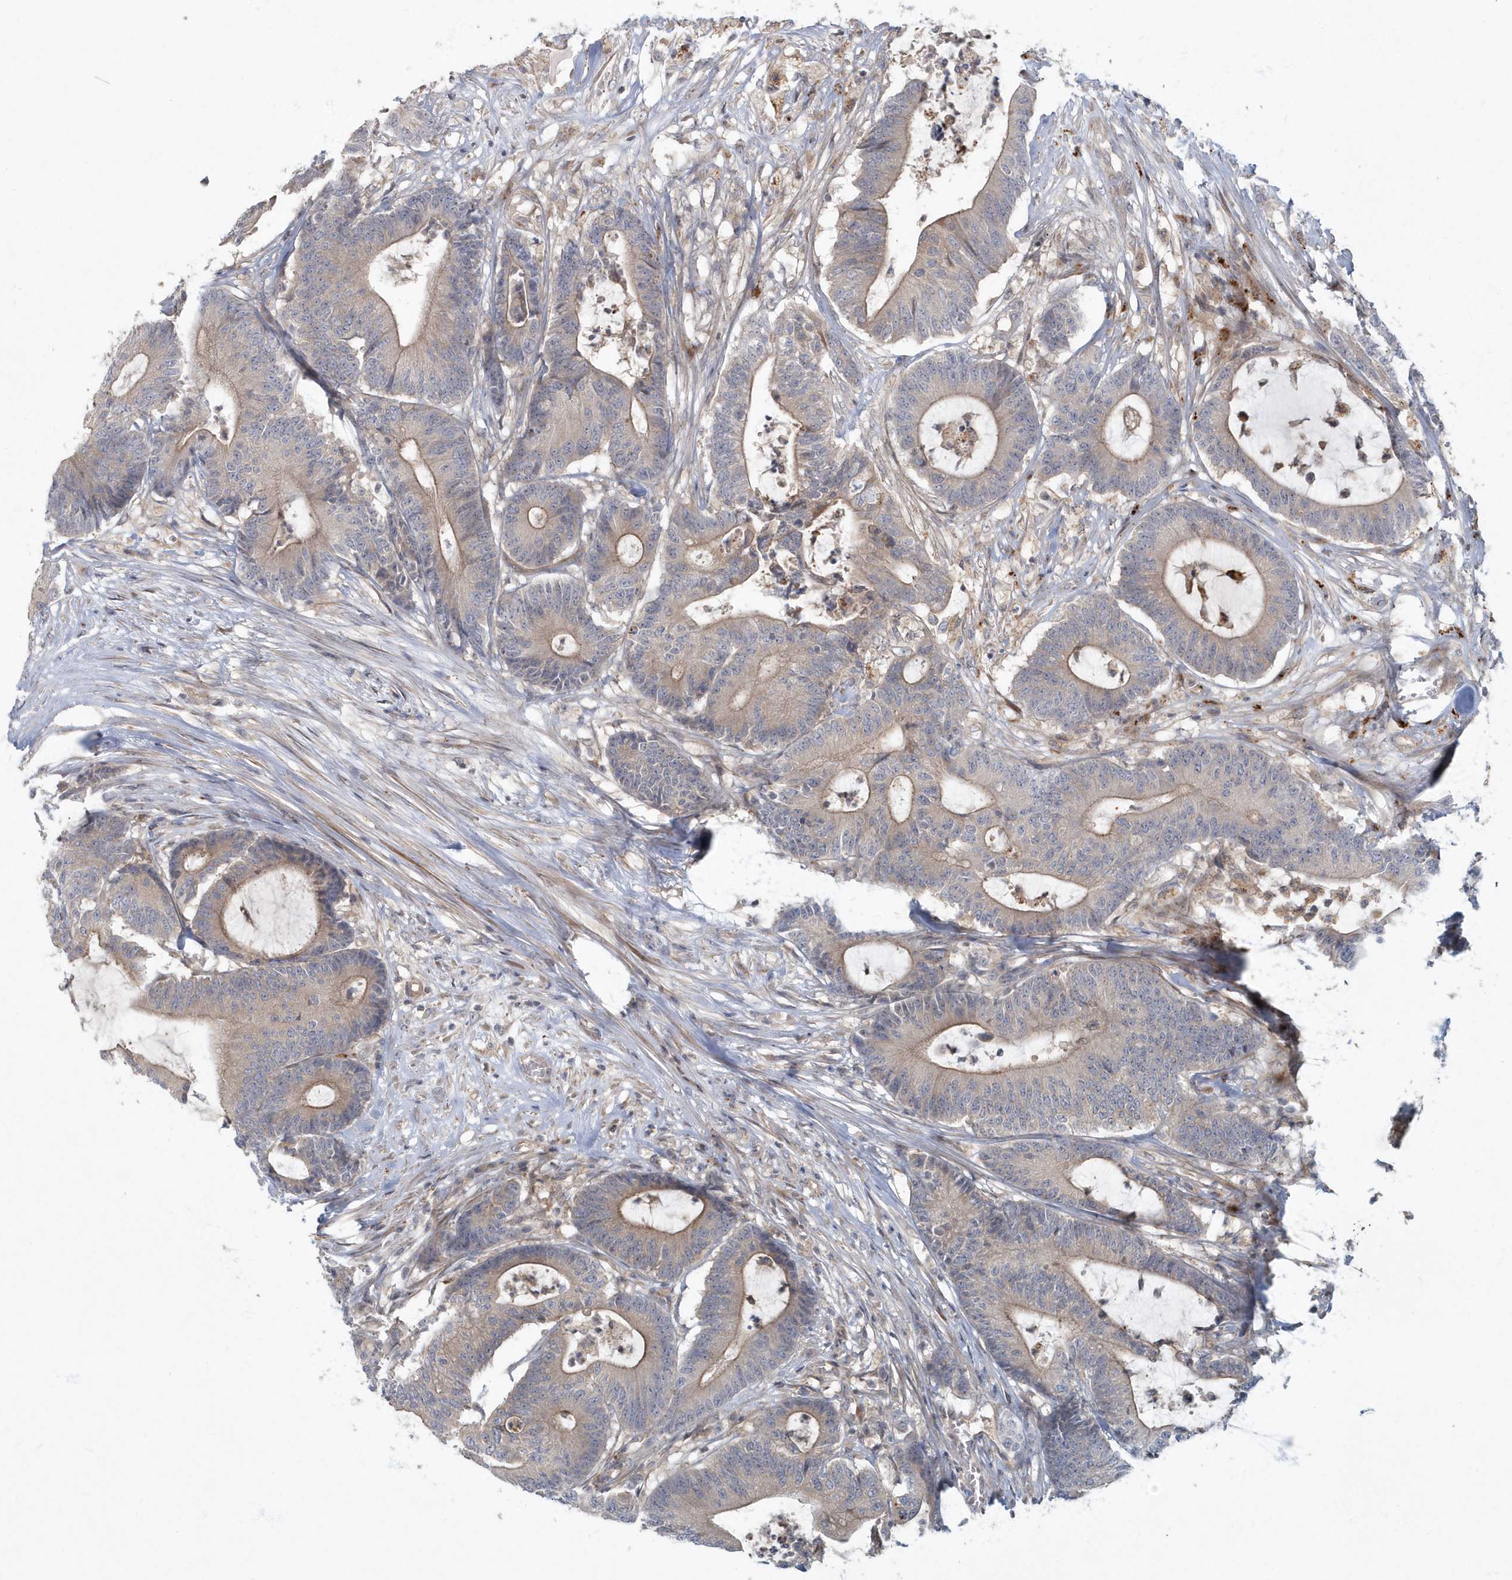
{"staining": {"intensity": "weak", "quantity": "25%-75%", "location": "cytoplasmic/membranous"}, "tissue": "colorectal cancer", "cell_type": "Tumor cells", "image_type": "cancer", "snomed": [{"axis": "morphology", "description": "Adenocarcinoma, NOS"}, {"axis": "topography", "description": "Colon"}], "caption": "Human adenocarcinoma (colorectal) stained with a protein marker exhibits weak staining in tumor cells.", "gene": "ARHGEF38", "patient": {"sex": "female", "age": 84}}